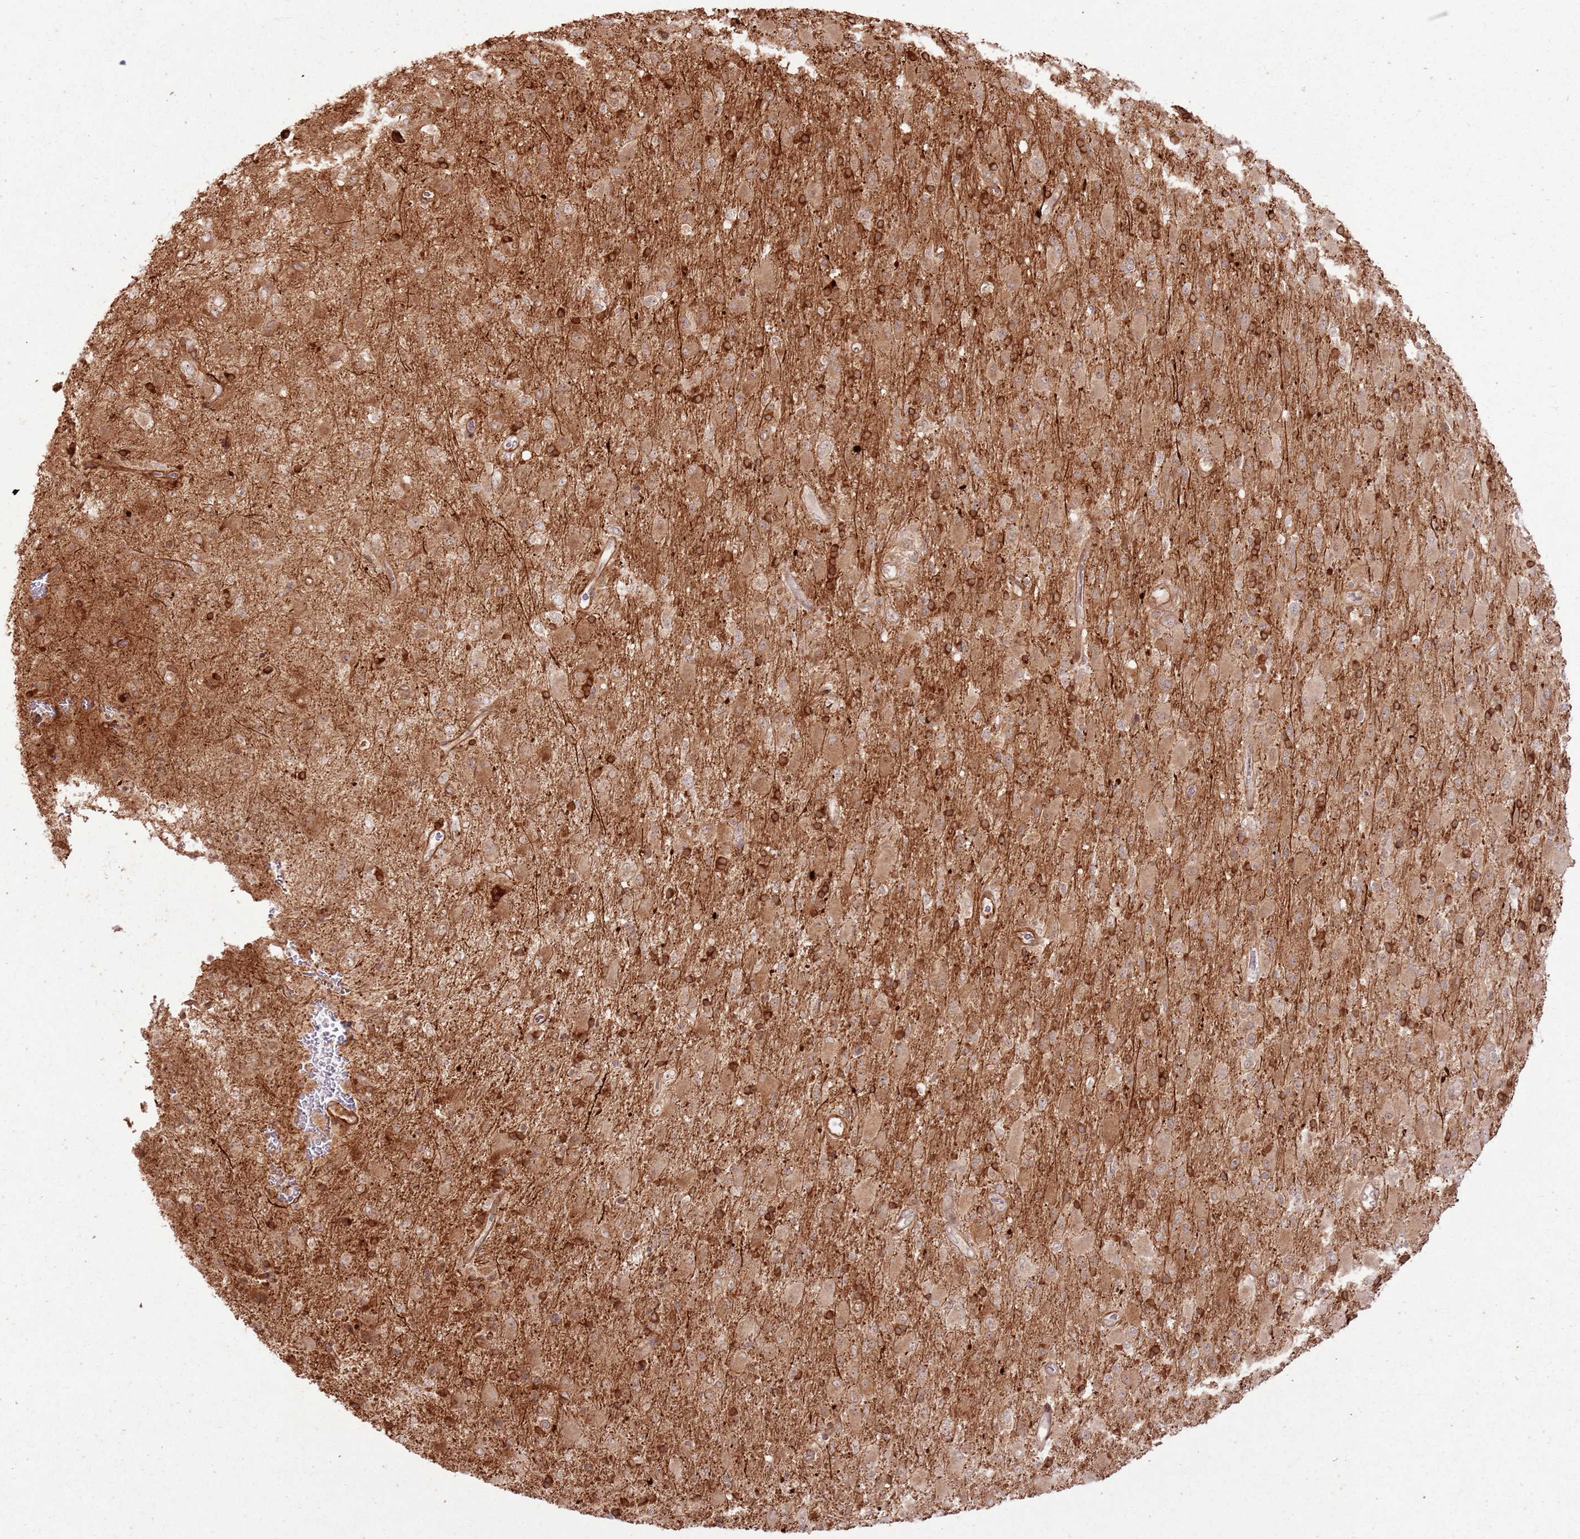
{"staining": {"intensity": "moderate", "quantity": ">75%", "location": "cytoplasmic/membranous,nuclear"}, "tissue": "glioma", "cell_type": "Tumor cells", "image_type": "cancer", "snomed": [{"axis": "morphology", "description": "Glioma, malignant, Low grade"}, {"axis": "topography", "description": "Brain"}], "caption": "Protein expression analysis of human low-grade glioma (malignant) reveals moderate cytoplasmic/membranous and nuclear staining in about >75% of tumor cells.", "gene": "ZNF623", "patient": {"sex": "male", "age": 65}}